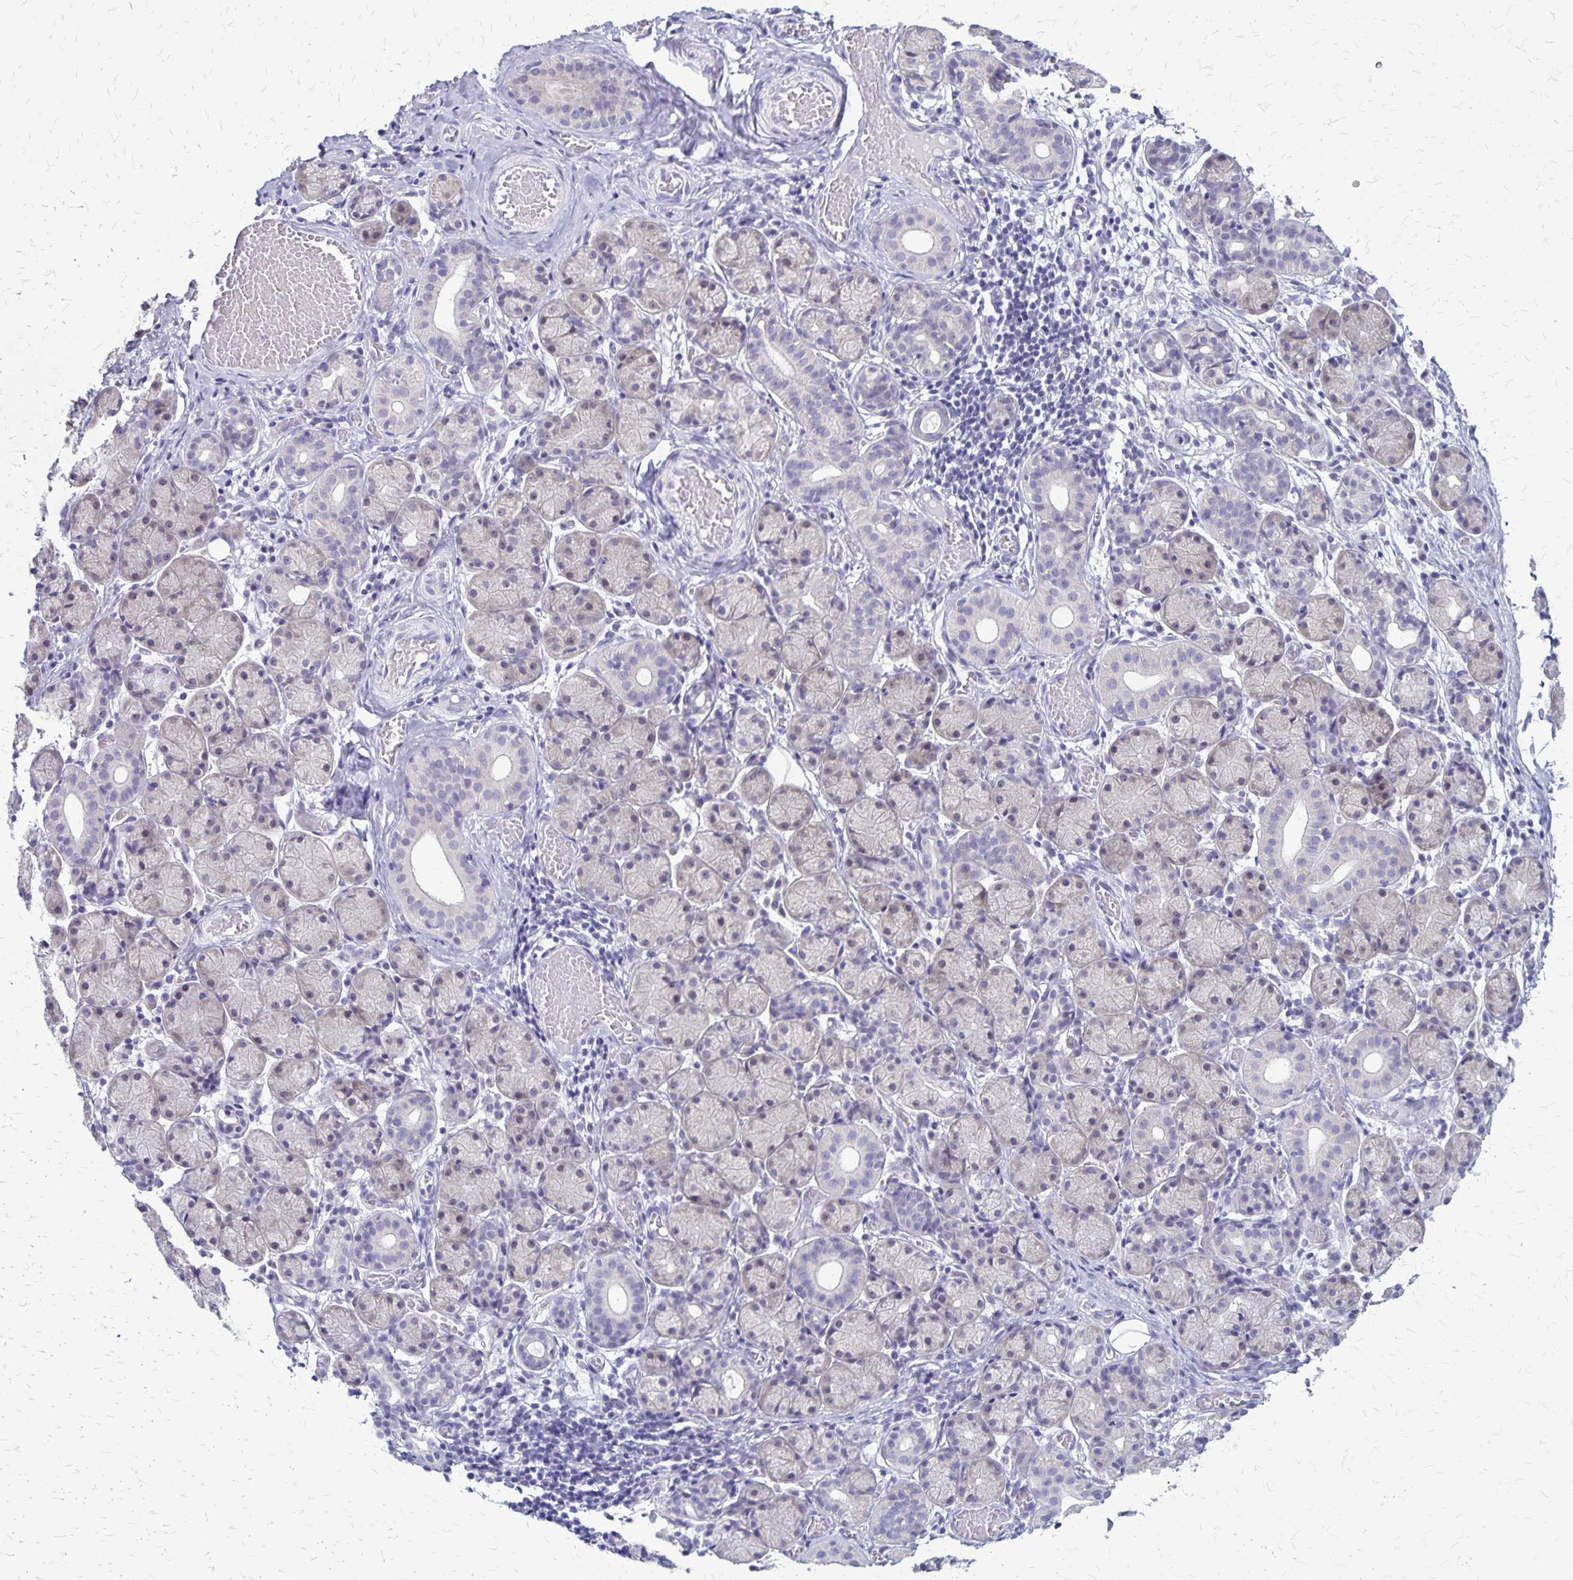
{"staining": {"intensity": "weak", "quantity": "<25%", "location": "cytoplasmic/membranous"}, "tissue": "salivary gland", "cell_type": "Glandular cells", "image_type": "normal", "snomed": [{"axis": "morphology", "description": "Normal tissue, NOS"}, {"axis": "topography", "description": "Salivary gland"}], "caption": "An immunohistochemistry (IHC) micrograph of benign salivary gland is shown. There is no staining in glandular cells of salivary gland.", "gene": "PLXNB3", "patient": {"sex": "female", "age": 24}}